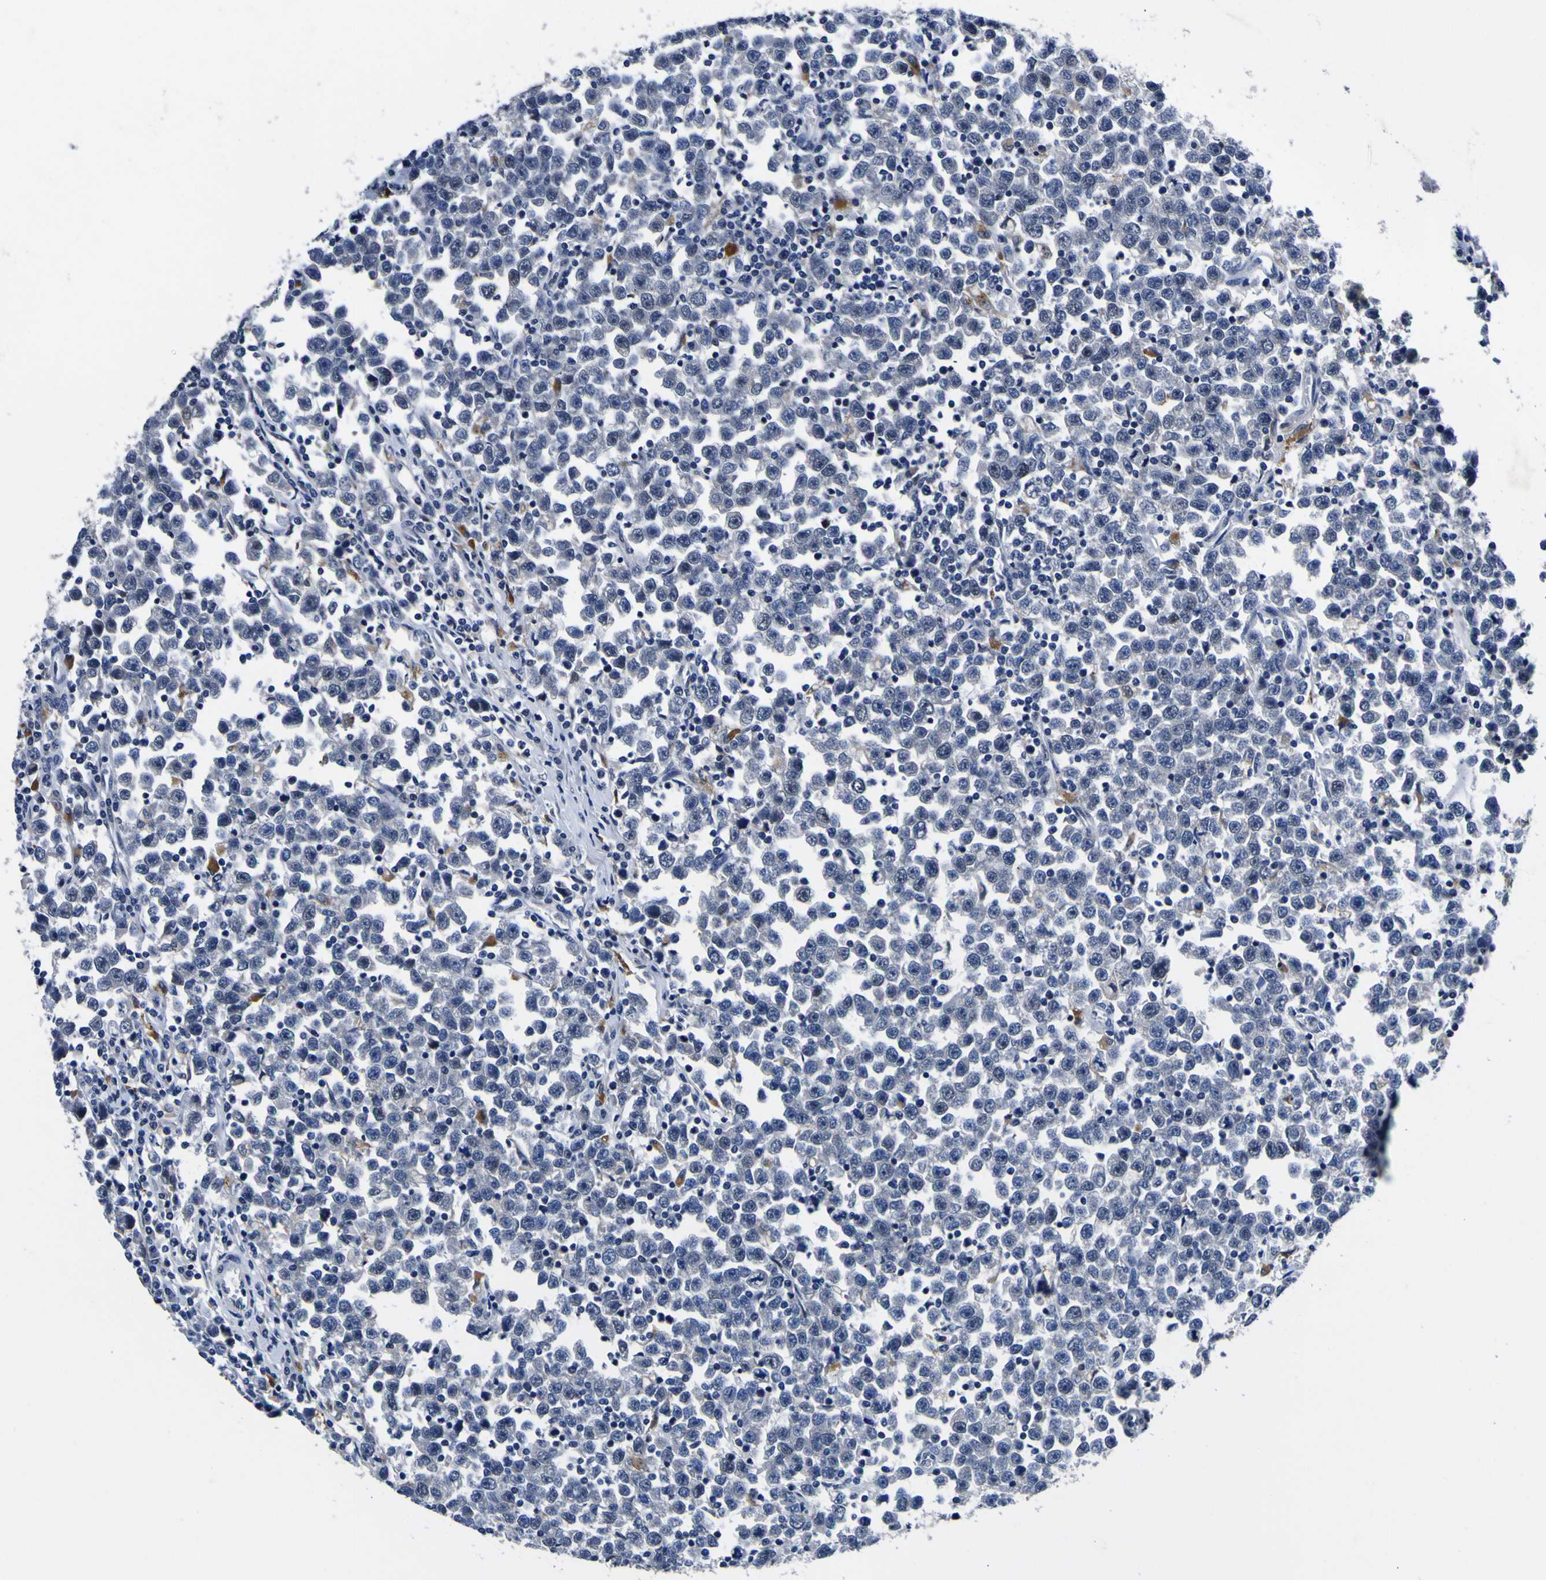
{"staining": {"intensity": "negative", "quantity": "none", "location": "none"}, "tissue": "testis cancer", "cell_type": "Tumor cells", "image_type": "cancer", "snomed": [{"axis": "morphology", "description": "Seminoma, NOS"}, {"axis": "topography", "description": "Testis"}], "caption": "This is an IHC micrograph of human testis cancer. There is no positivity in tumor cells.", "gene": "IGFLR1", "patient": {"sex": "male", "age": 43}}